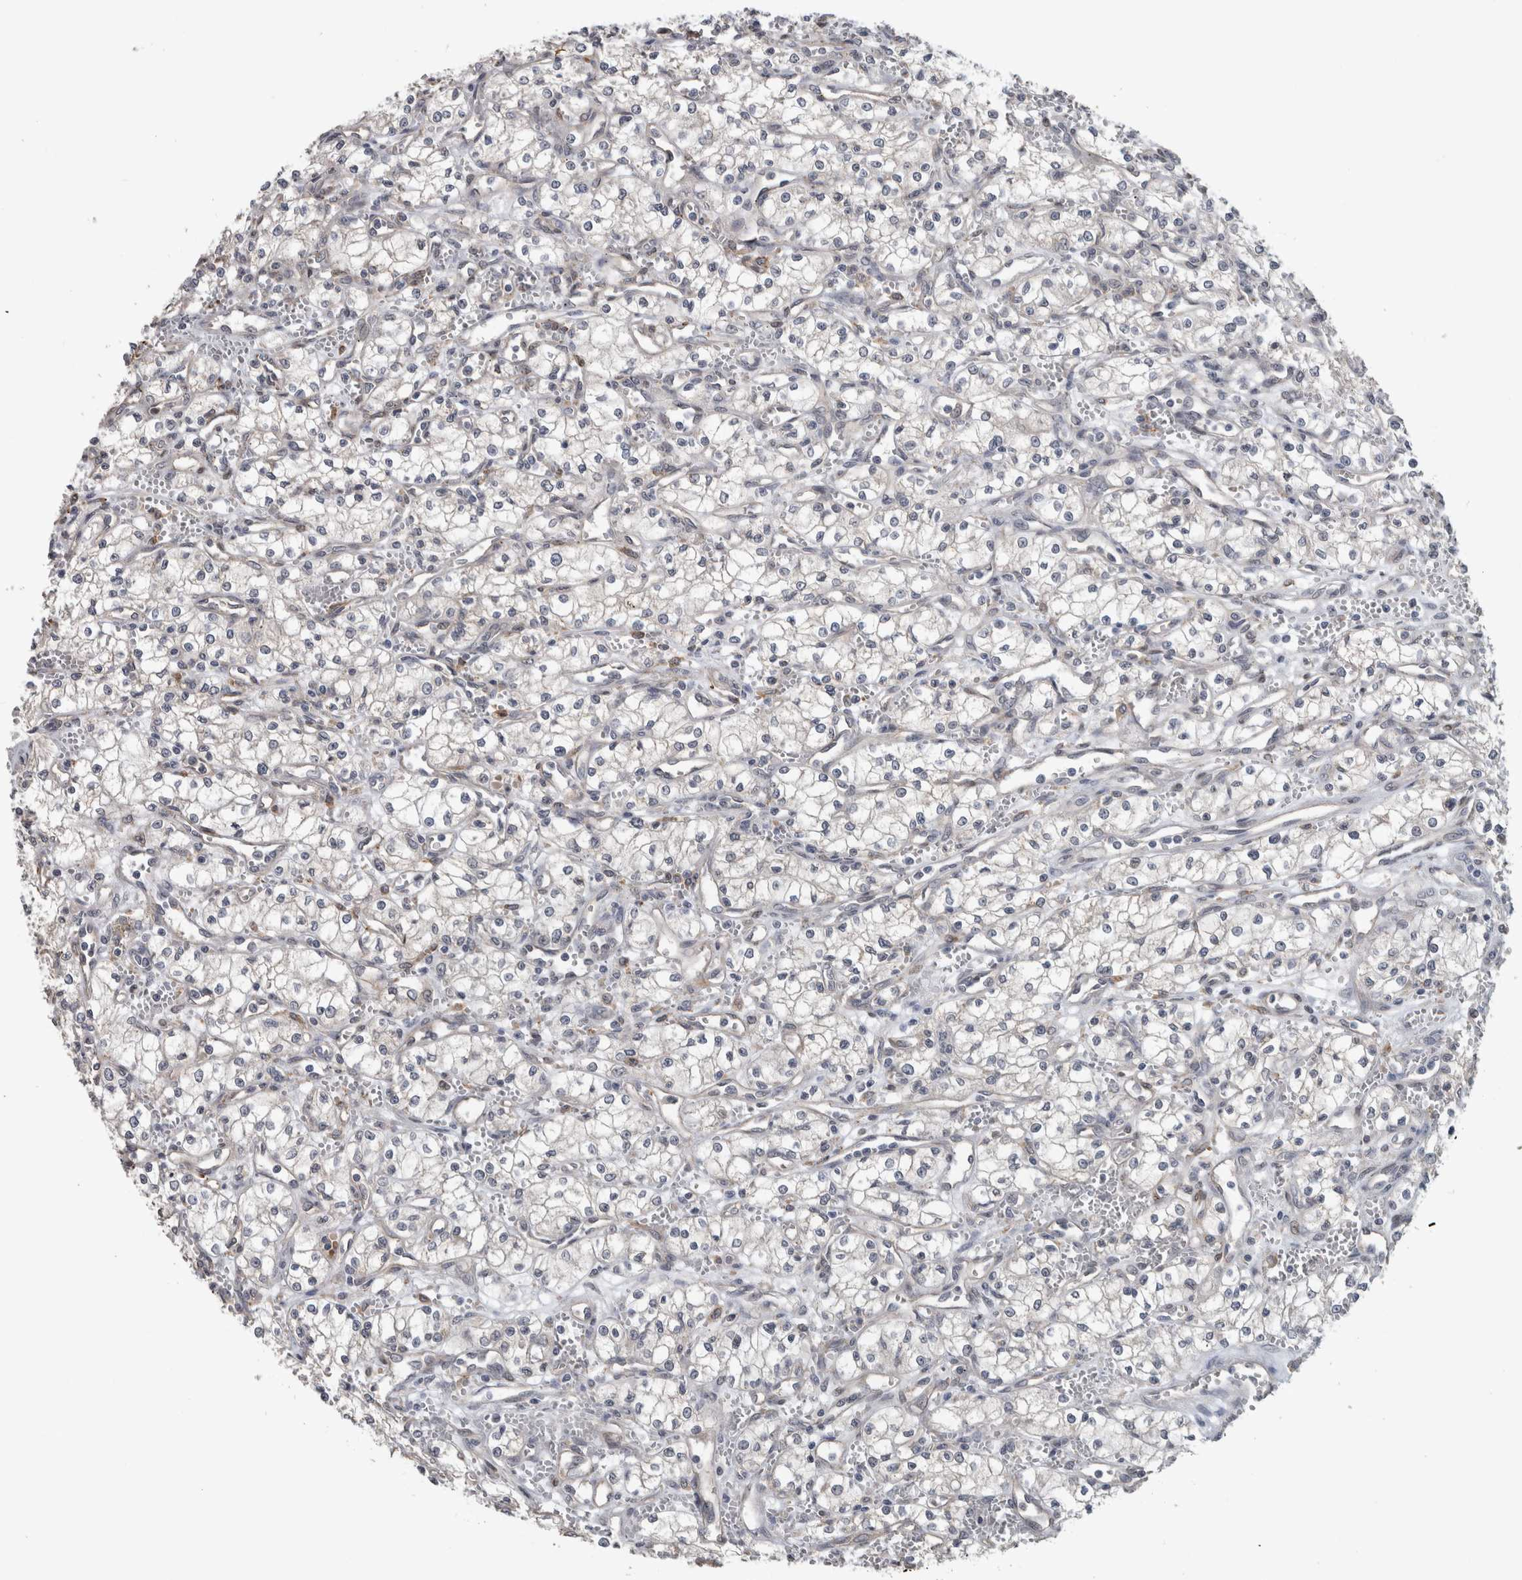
{"staining": {"intensity": "negative", "quantity": "none", "location": "none"}, "tissue": "renal cancer", "cell_type": "Tumor cells", "image_type": "cancer", "snomed": [{"axis": "morphology", "description": "Adenocarcinoma, NOS"}, {"axis": "topography", "description": "Kidney"}], "caption": "Tumor cells are negative for brown protein staining in adenocarcinoma (renal).", "gene": "PRXL2A", "patient": {"sex": "male", "age": 59}}